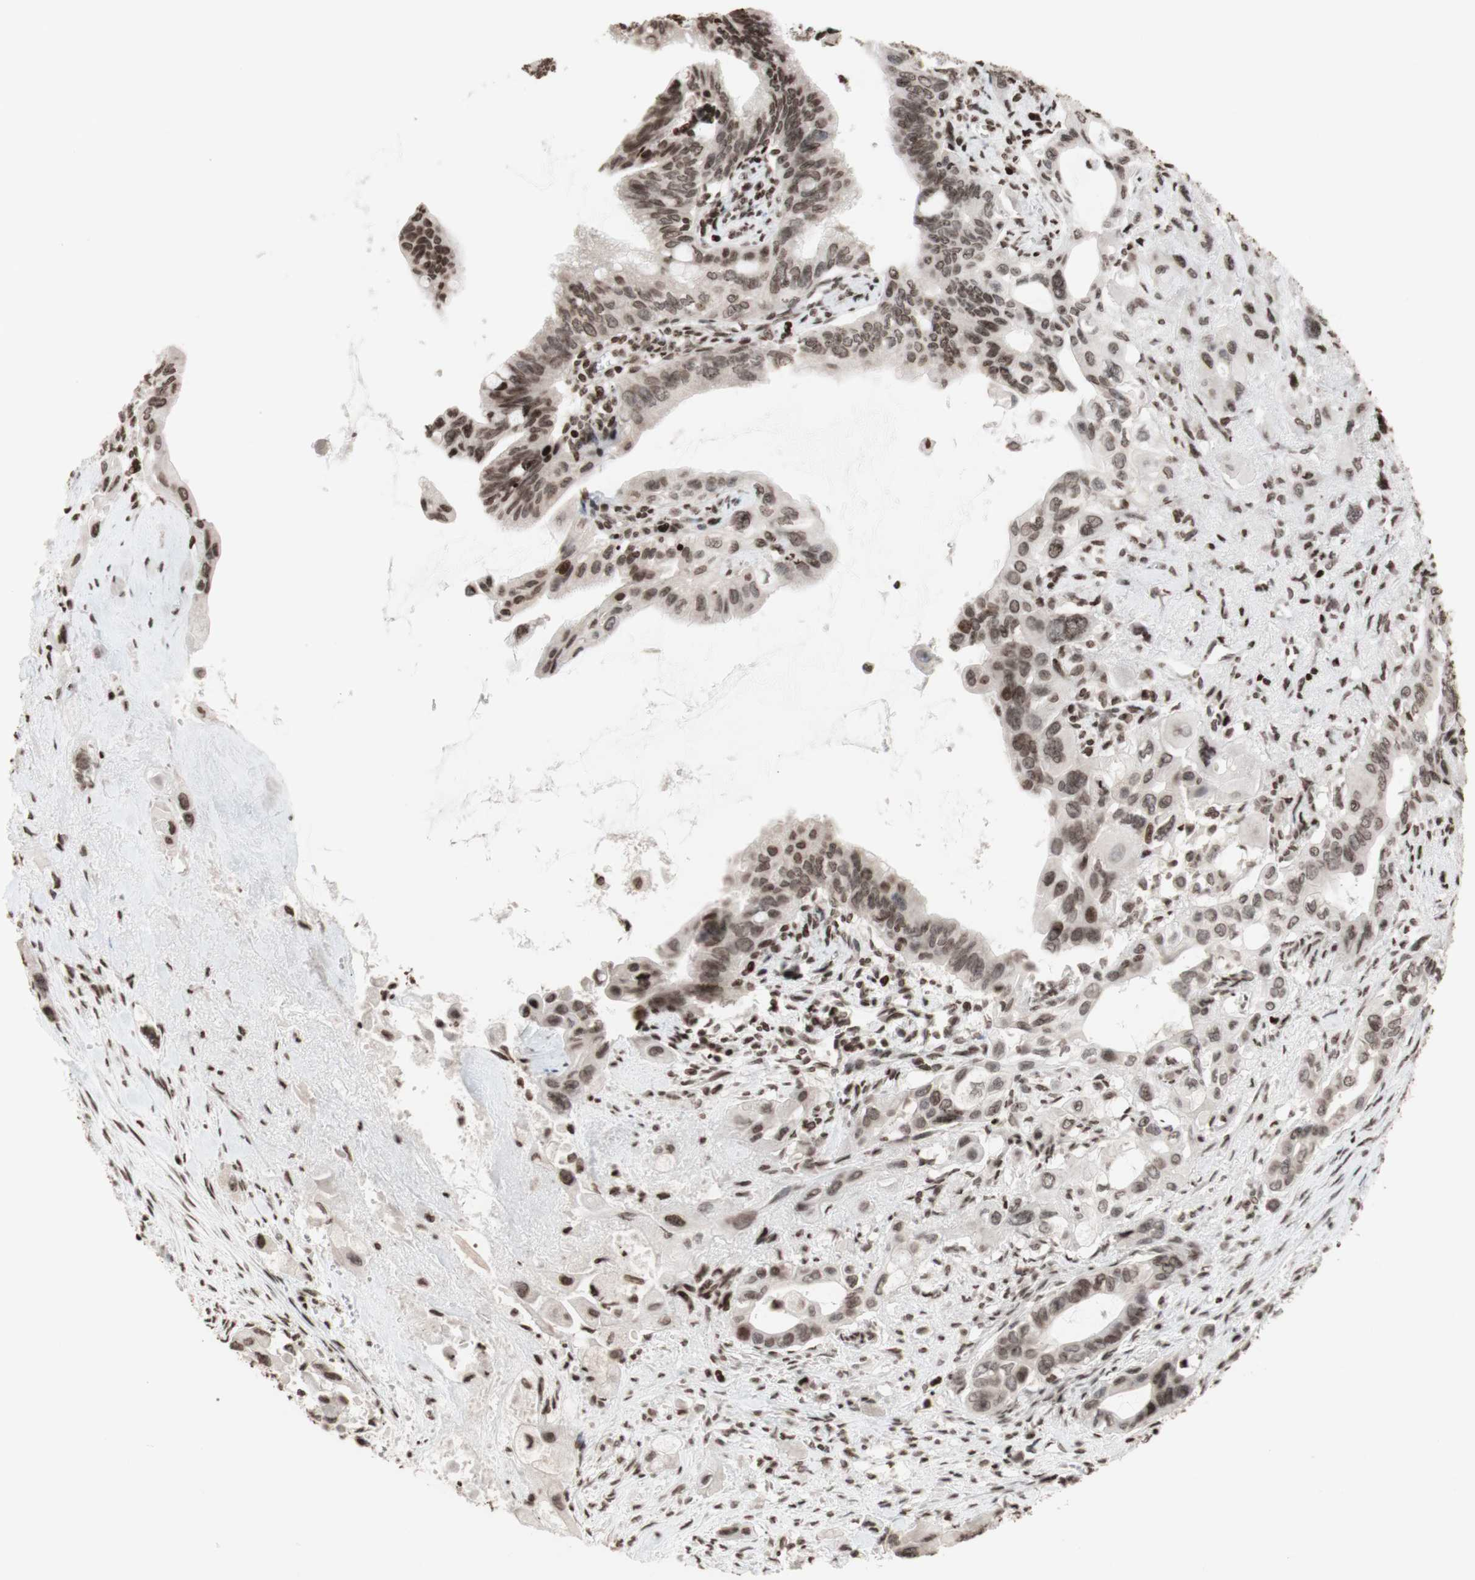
{"staining": {"intensity": "weak", "quantity": "<25%", "location": "nuclear"}, "tissue": "pancreatic cancer", "cell_type": "Tumor cells", "image_type": "cancer", "snomed": [{"axis": "morphology", "description": "Adenocarcinoma, NOS"}, {"axis": "topography", "description": "Pancreas"}], "caption": "Tumor cells show no significant staining in pancreatic cancer.", "gene": "NCAPD2", "patient": {"sex": "male", "age": 73}}